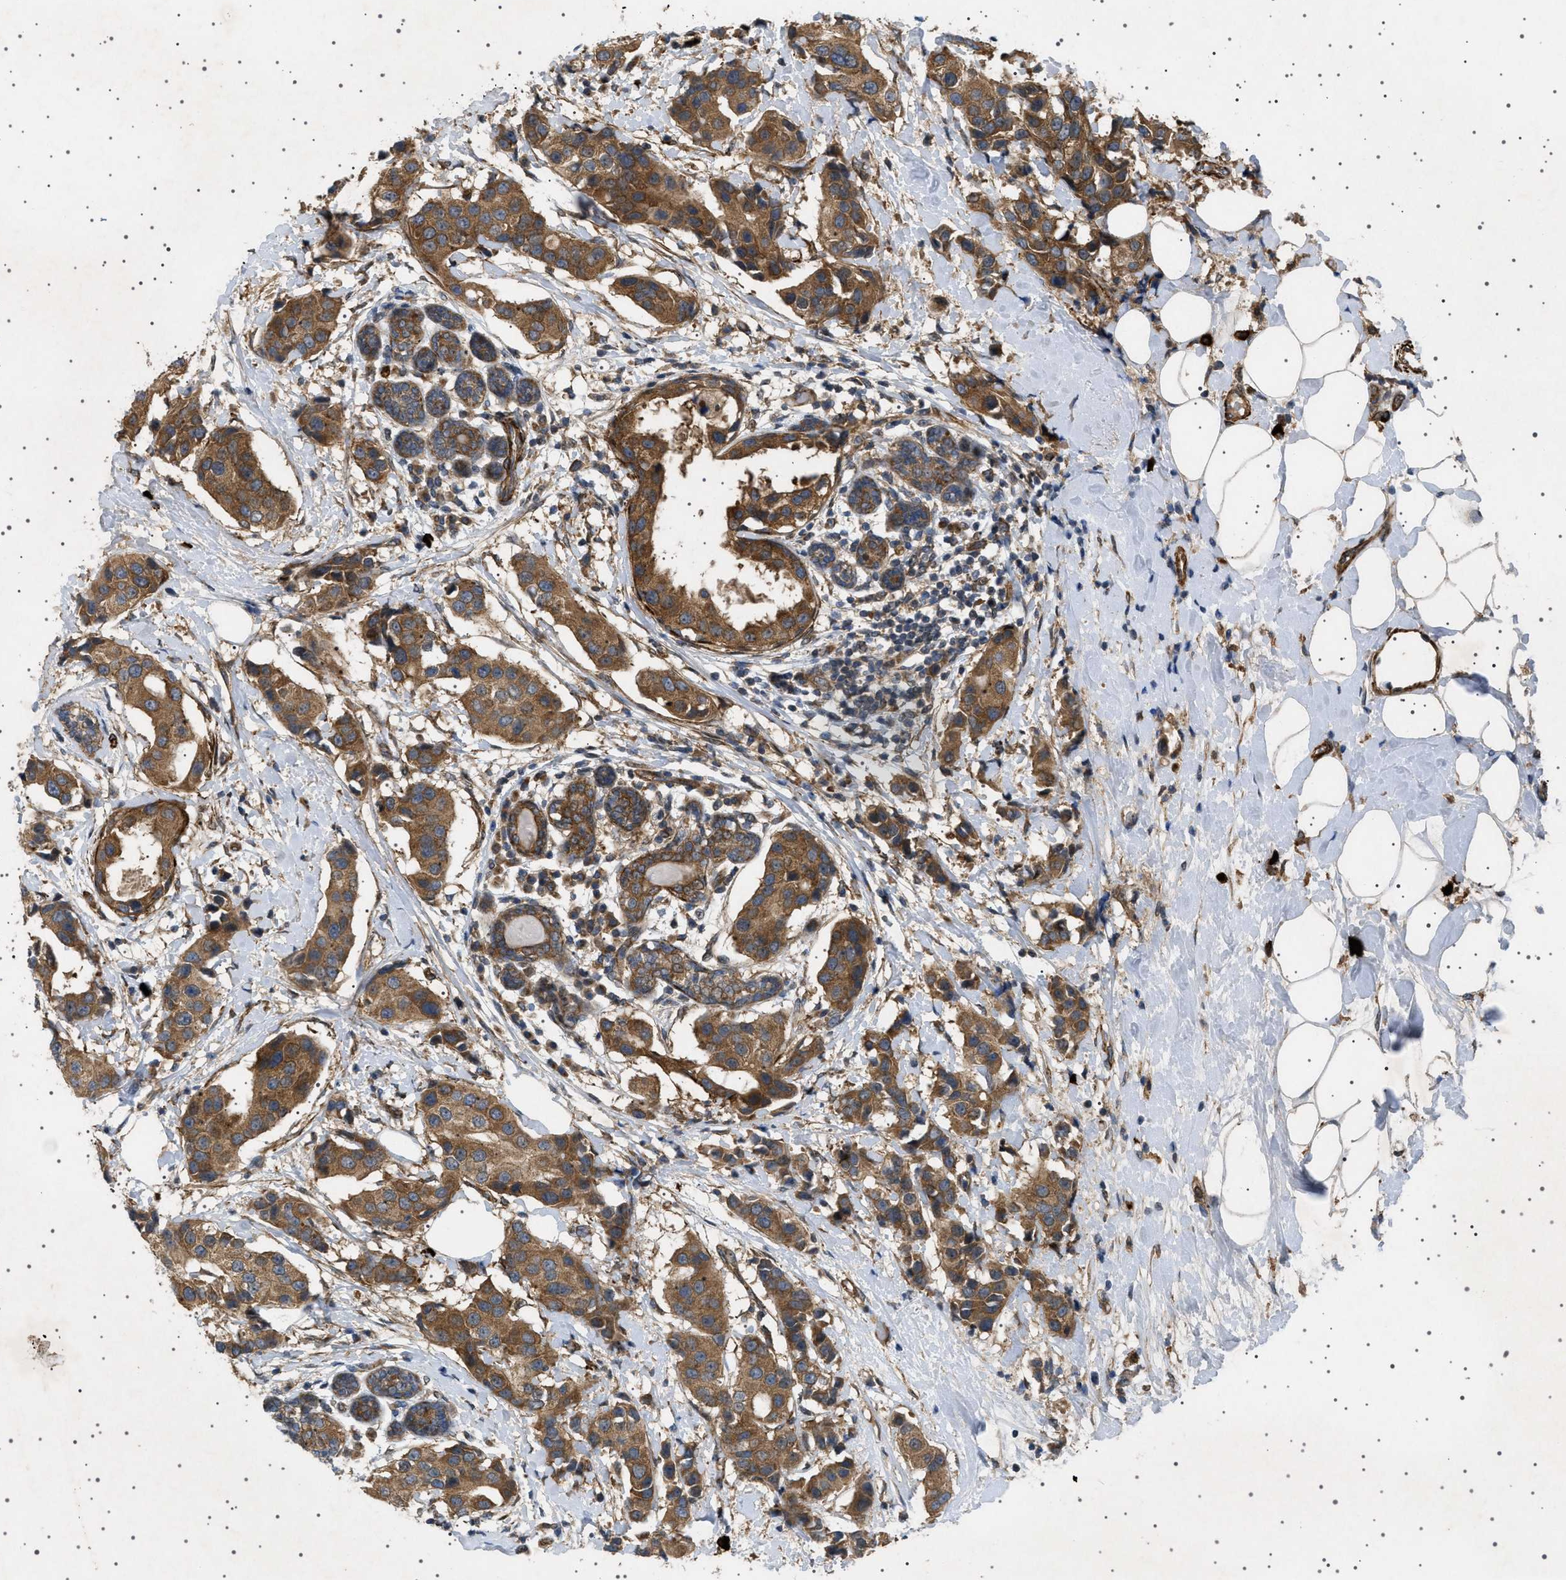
{"staining": {"intensity": "strong", "quantity": ">75%", "location": "cytoplasmic/membranous"}, "tissue": "breast cancer", "cell_type": "Tumor cells", "image_type": "cancer", "snomed": [{"axis": "morphology", "description": "Normal tissue, NOS"}, {"axis": "morphology", "description": "Duct carcinoma"}, {"axis": "topography", "description": "Breast"}], "caption": "Strong cytoplasmic/membranous expression for a protein is seen in approximately >75% of tumor cells of breast intraductal carcinoma using IHC.", "gene": "CCDC186", "patient": {"sex": "female", "age": 39}}